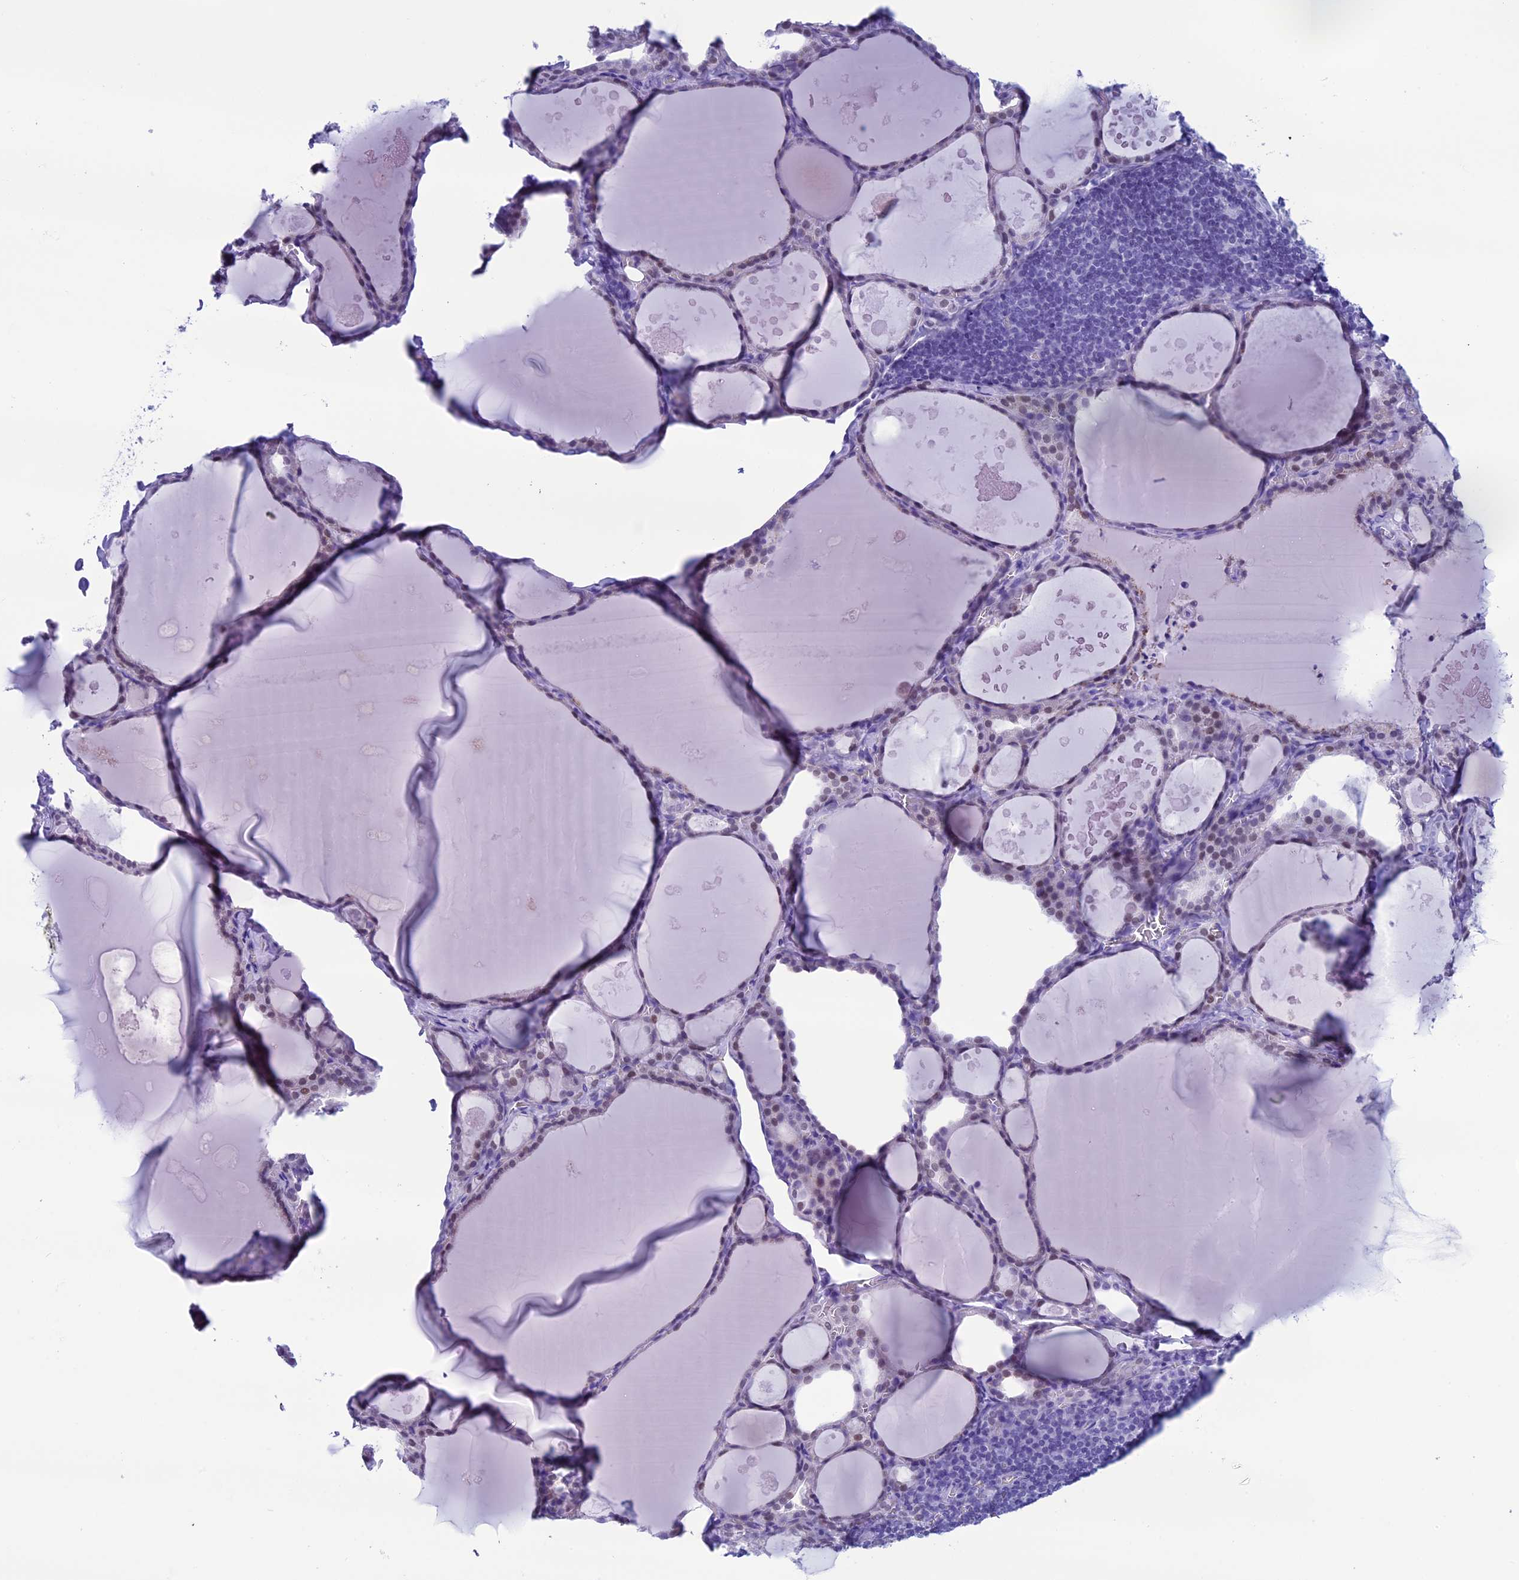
{"staining": {"intensity": "weak", "quantity": "<25%", "location": "nuclear"}, "tissue": "thyroid gland", "cell_type": "Glandular cells", "image_type": "normal", "snomed": [{"axis": "morphology", "description": "Normal tissue, NOS"}, {"axis": "topography", "description": "Thyroid gland"}], "caption": "DAB (3,3'-diaminobenzidine) immunohistochemical staining of unremarkable human thyroid gland reveals no significant positivity in glandular cells. The staining is performed using DAB brown chromogen with nuclei counter-stained in using hematoxylin.", "gene": "FAM169A", "patient": {"sex": "male", "age": 56}}